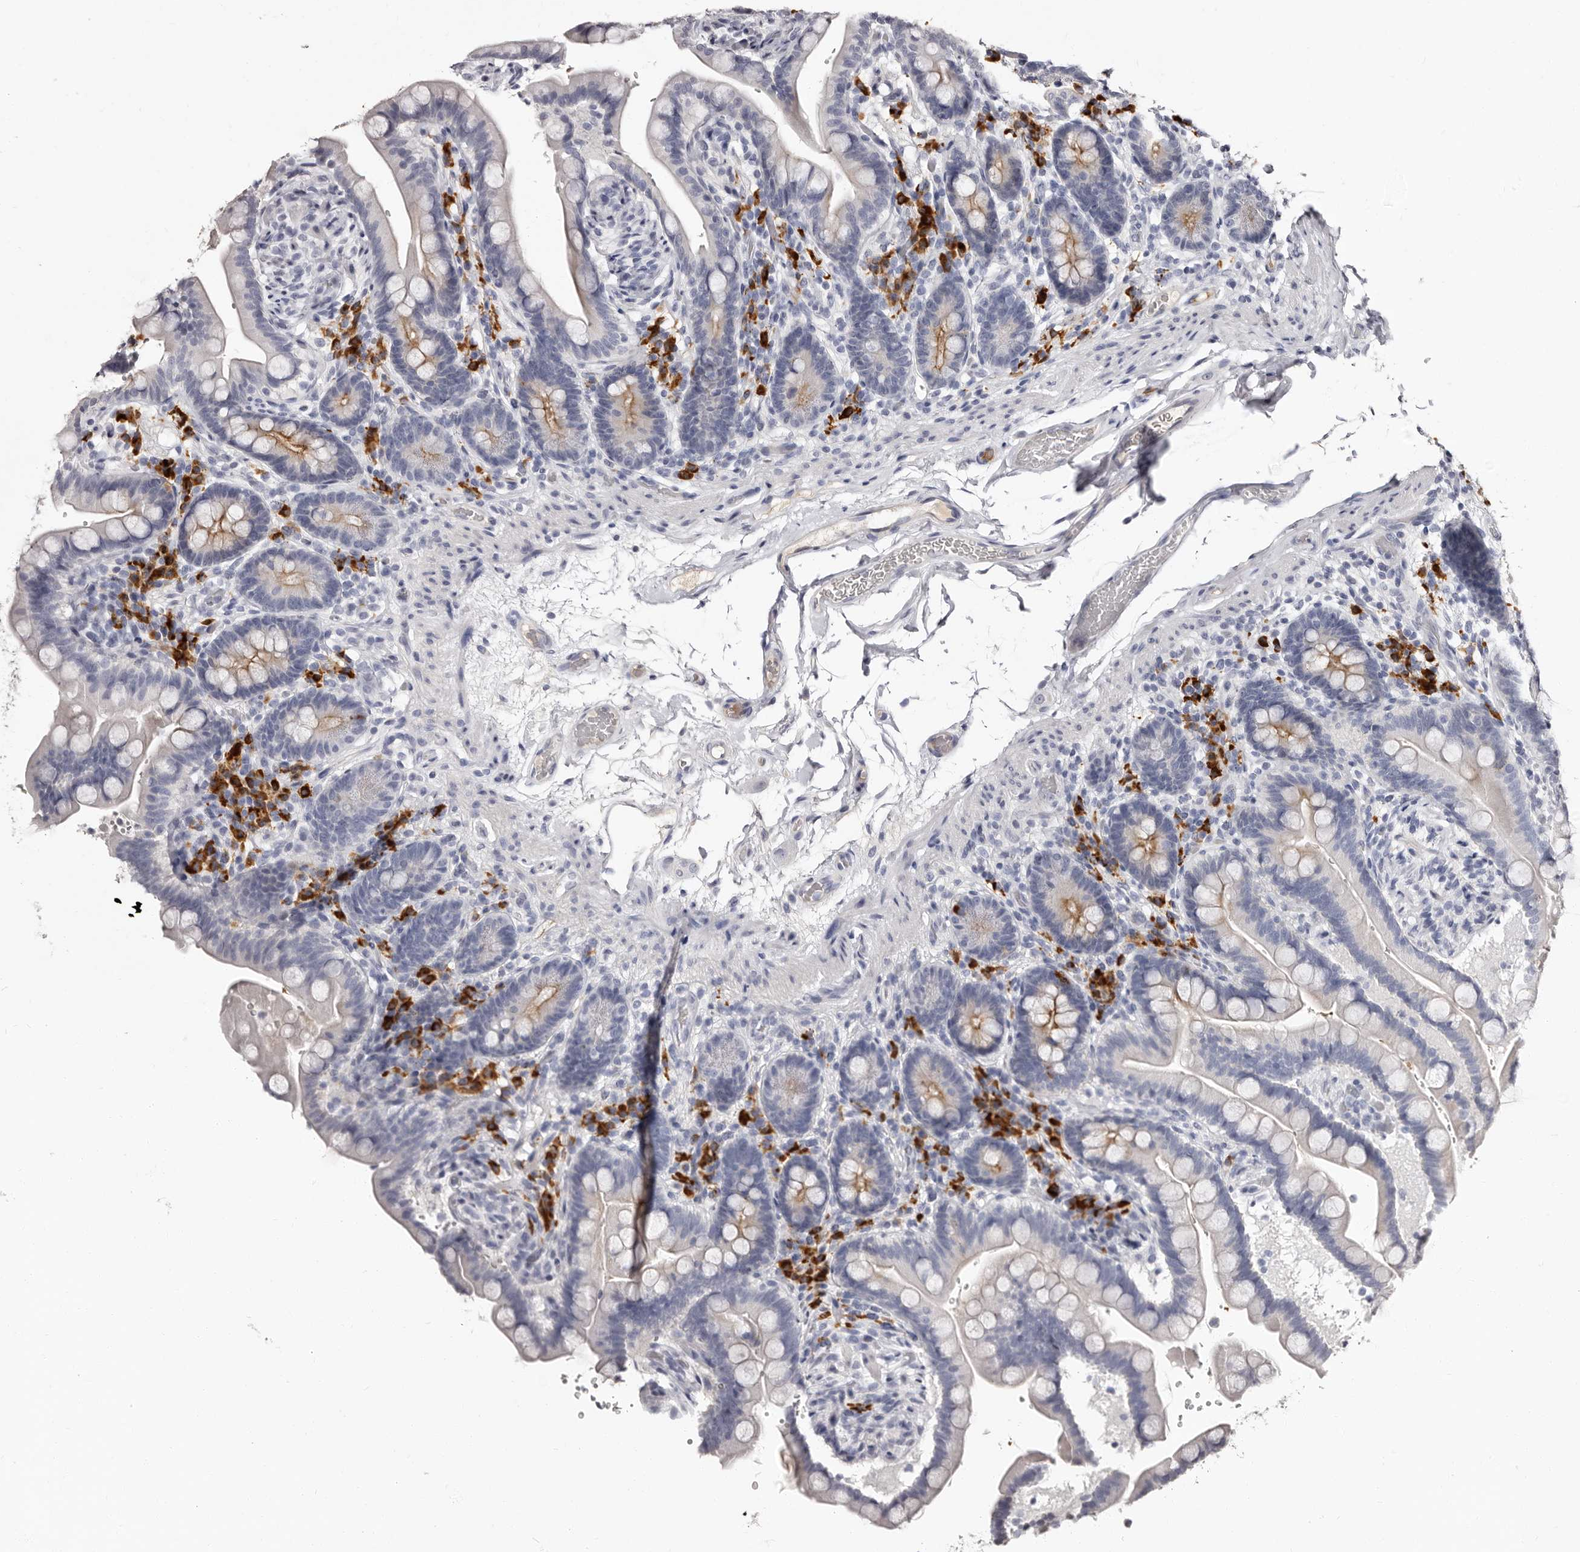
{"staining": {"intensity": "negative", "quantity": "none", "location": "none"}, "tissue": "colon", "cell_type": "Endothelial cells", "image_type": "normal", "snomed": [{"axis": "morphology", "description": "Normal tissue, NOS"}, {"axis": "topography", "description": "Smooth muscle"}, {"axis": "topography", "description": "Colon"}], "caption": "There is no significant expression in endothelial cells of colon. (Immunohistochemistry, brightfield microscopy, high magnification).", "gene": "TBC1D22B", "patient": {"sex": "male", "age": 73}}